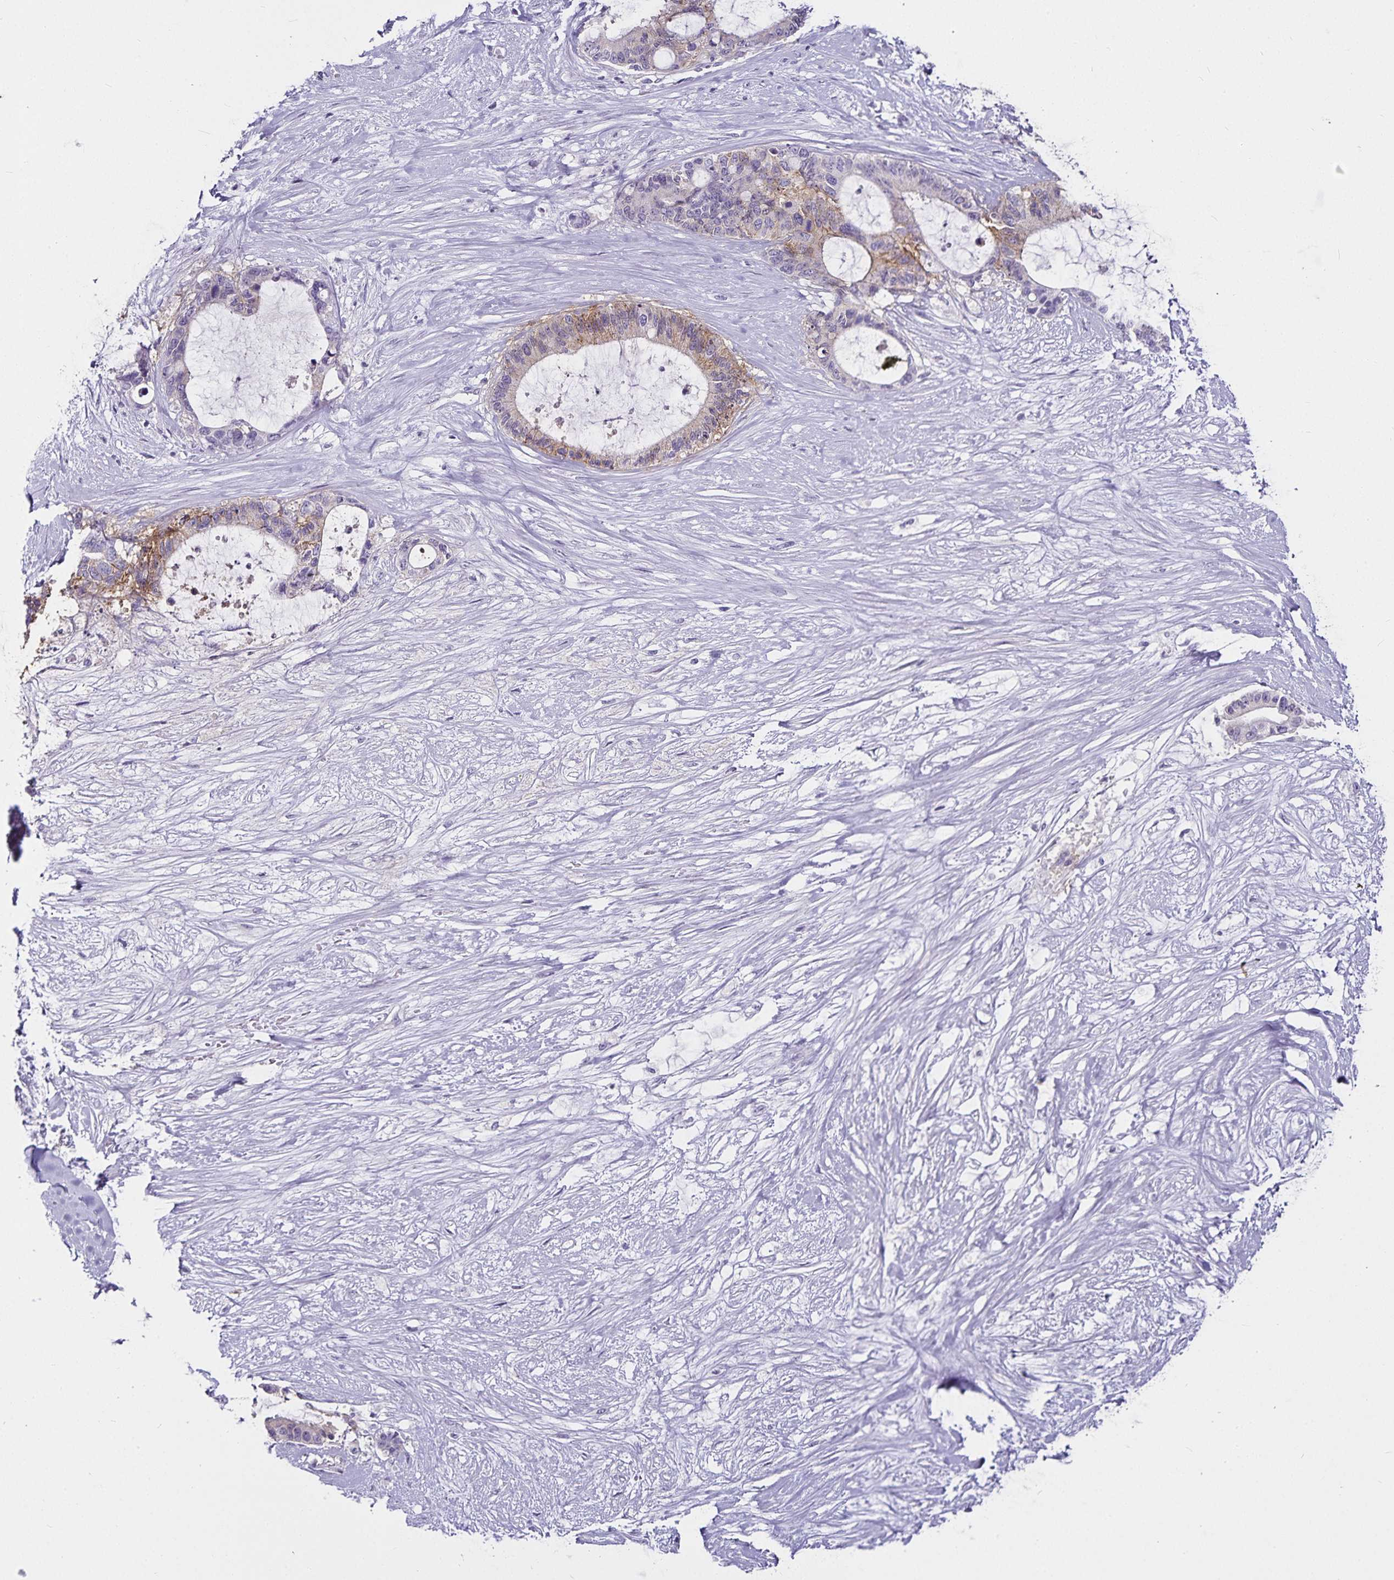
{"staining": {"intensity": "weak", "quantity": "<25%", "location": "cytoplasmic/membranous"}, "tissue": "liver cancer", "cell_type": "Tumor cells", "image_type": "cancer", "snomed": [{"axis": "morphology", "description": "Normal tissue, NOS"}, {"axis": "morphology", "description": "Cholangiocarcinoma"}, {"axis": "topography", "description": "Liver"}, {"axis": "topography", "description": "Peripheral nerve tissue"}], "caption": "IHC of human liver cancer demonstrates no positivity in tumor cells.", "gene": "CA12", "patient": {"sex": "female", "age": 73}}